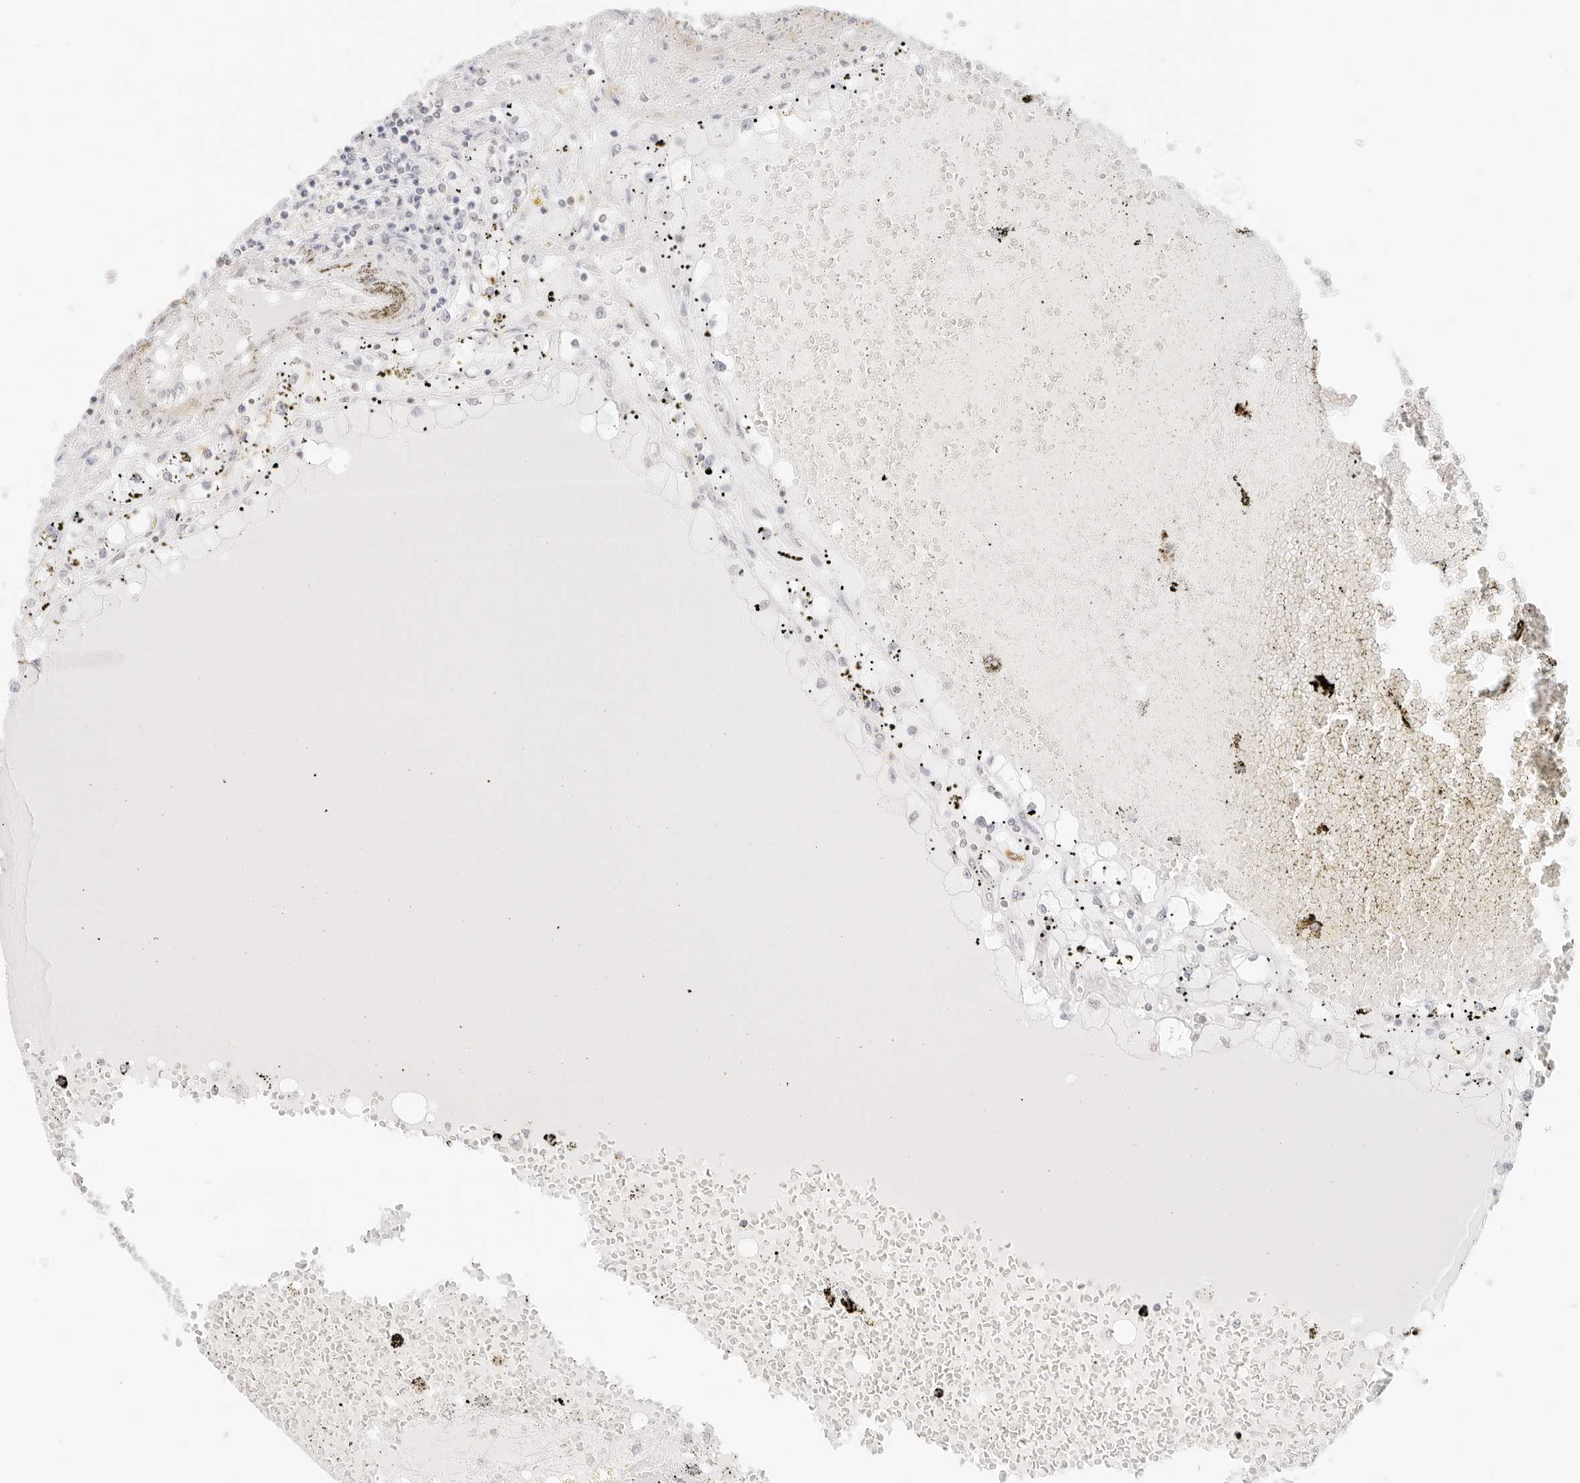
{"staining": {"intensity": "negative", "quantity": "none", "location": "none"}, "tissue": "renal cancer", "cell_type": "Tumor cells", "image_type": "cancer", "snomed": [{"axis": "morphology", "description": "Adenocarcinoma, NOS"}, {"axis": "topography", "description": "Kidney"}], "caption": "Renal cancer (adenocarcinoma) was stained to show a protein in brown. There is no significant positivity in tumor cells. The staining is performed using DAB (3,3'-diaminobenzidine) brown chromogen with nuclei counter-stained in using hematoxylin.", "gene": "FBLN5", "patient": {"sex": "male", "age": 56}}